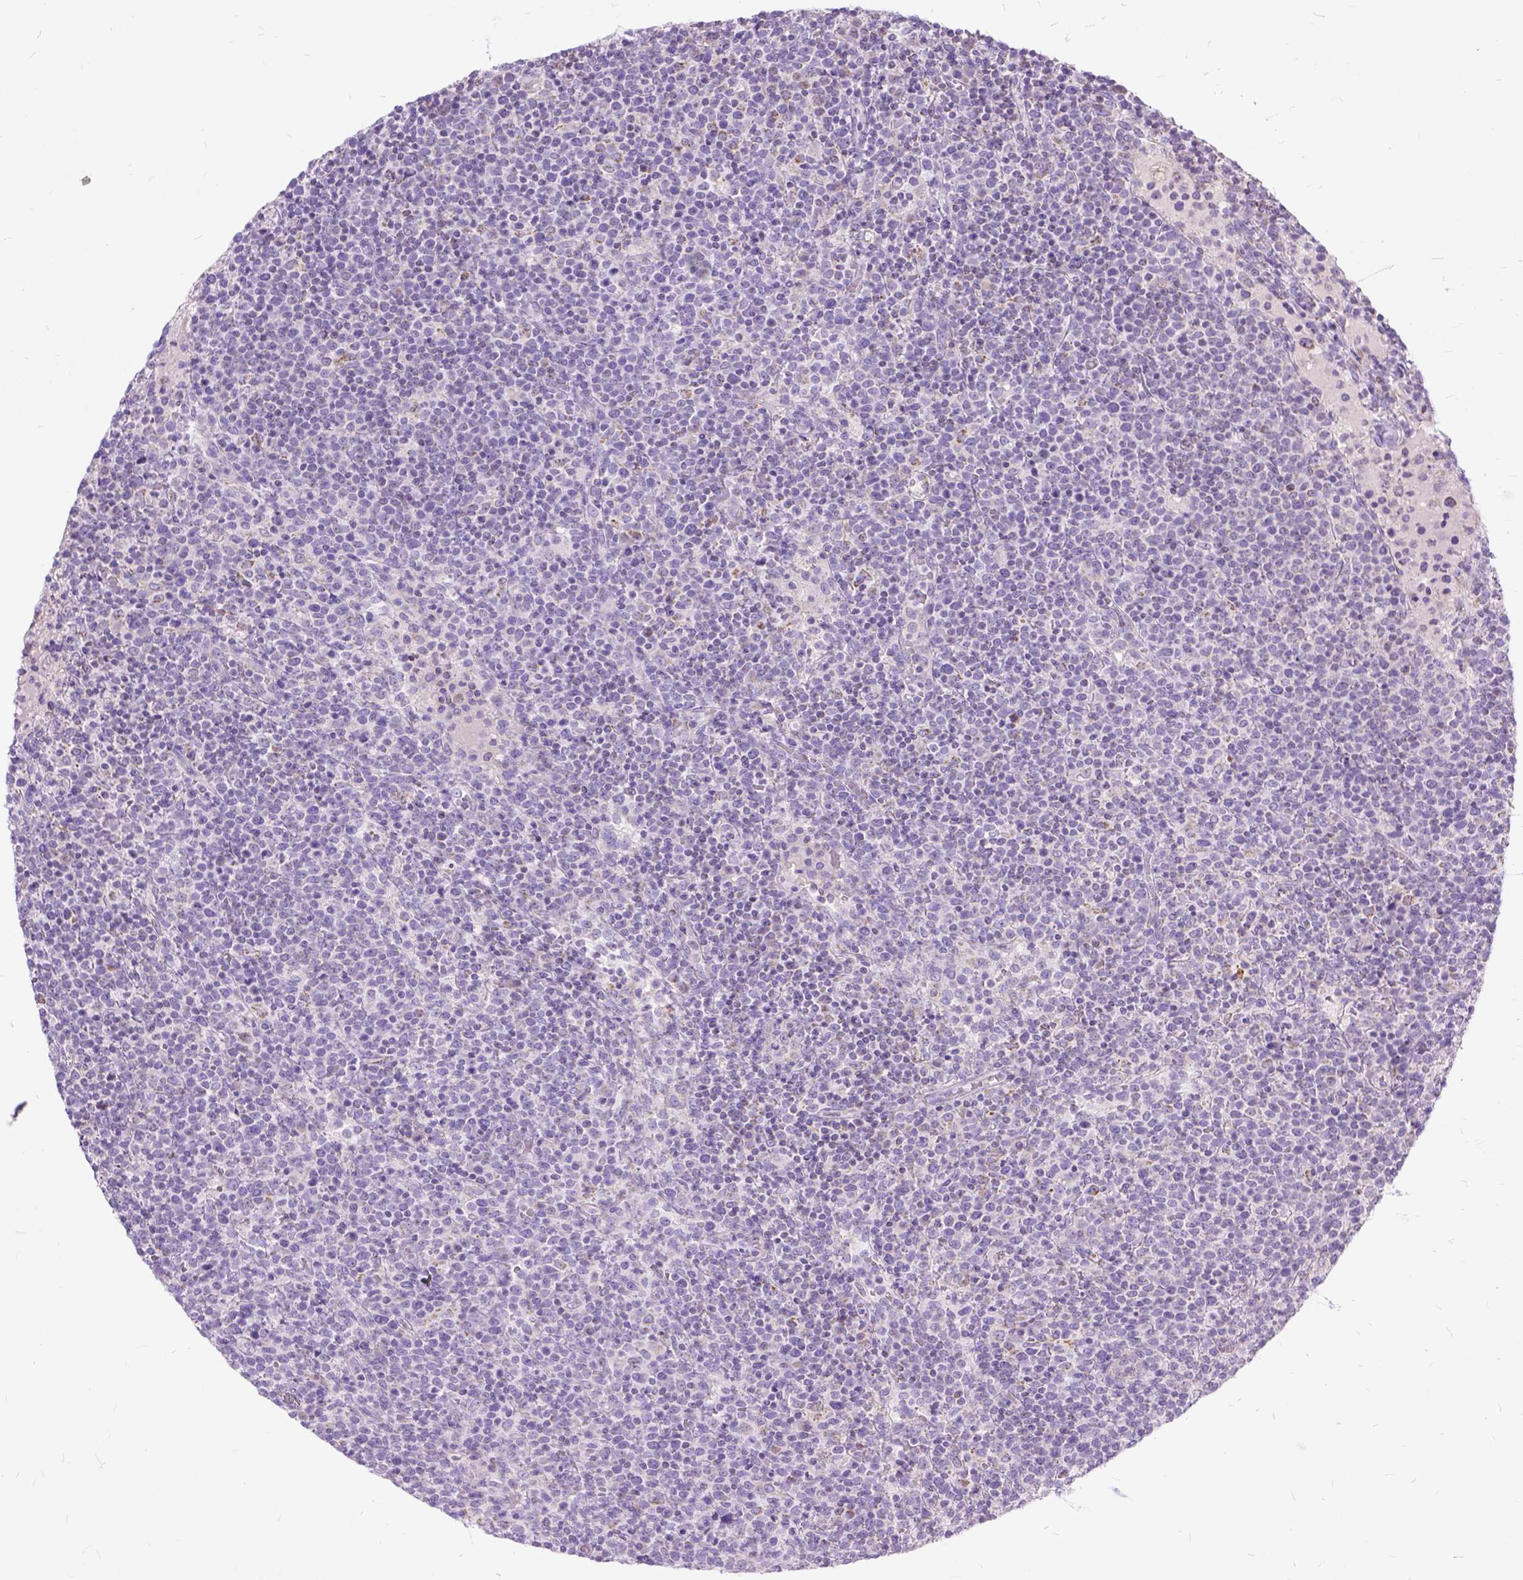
{"staining": {"intensity": "negative", "quantity": "none", "location": "none"}, "tissue": "lymphoma", "cell_type": "Tumor cells", "image_type": "cancer", "snomed": [{"axis": "morphology", "description": "Malignant lymphoma, non-Hodgkin's type, High grade"}, {"axis": "topography", "description": "Lymph node"}], "caption": "Image shows no protein positivity in tumor cells of high-grade malignant lymphoma, non-Hodgkin's type tissue.", "gene": "CTAG2", "patient": {"sex": "male", "age": 61}}